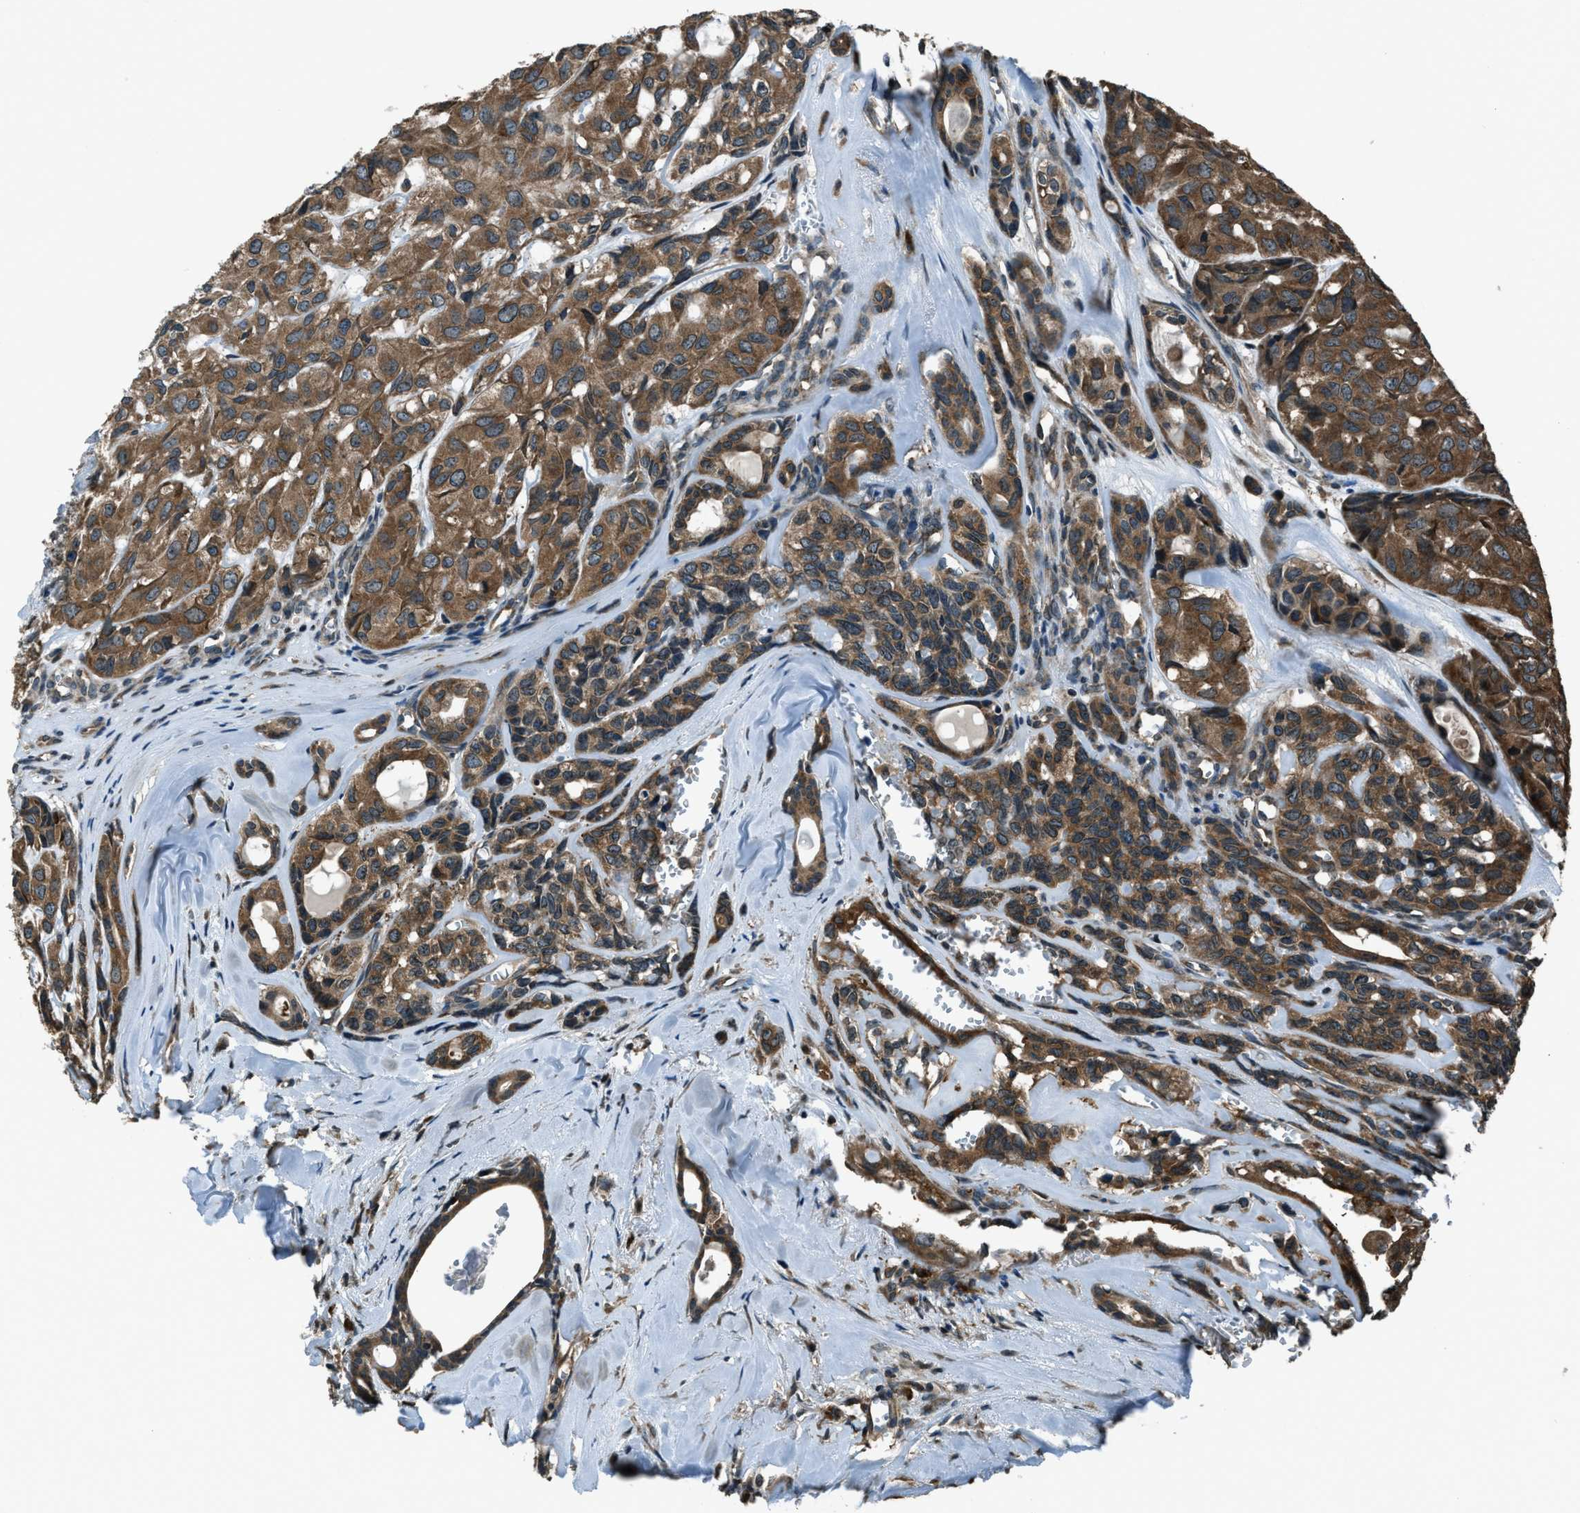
{"staining": {"intensity": "moderate", "quantity": ">75%", "location": "cytoplasmic/membranous"}, "tissue": "head and neck cancer", "cell_type": "Tumor cells", "image_type": "cancer", "snomed": [{"axis": "morphology", "description": "Adenocarcinoma, NOS"}, {"axis": "topography", "description": "Salivary gland, NOS"}, {"axis": "topography", "description": "Head-Neck"}], "caption": "Immunohistochemical staining of head and neck adenocarcinoma demonstrates medium levels of moderate cytoplasmic/membranous staining in about >75% of tumor cells.", "gene": "TRIM4", "patient": {"sex": "female", "age": 76}}